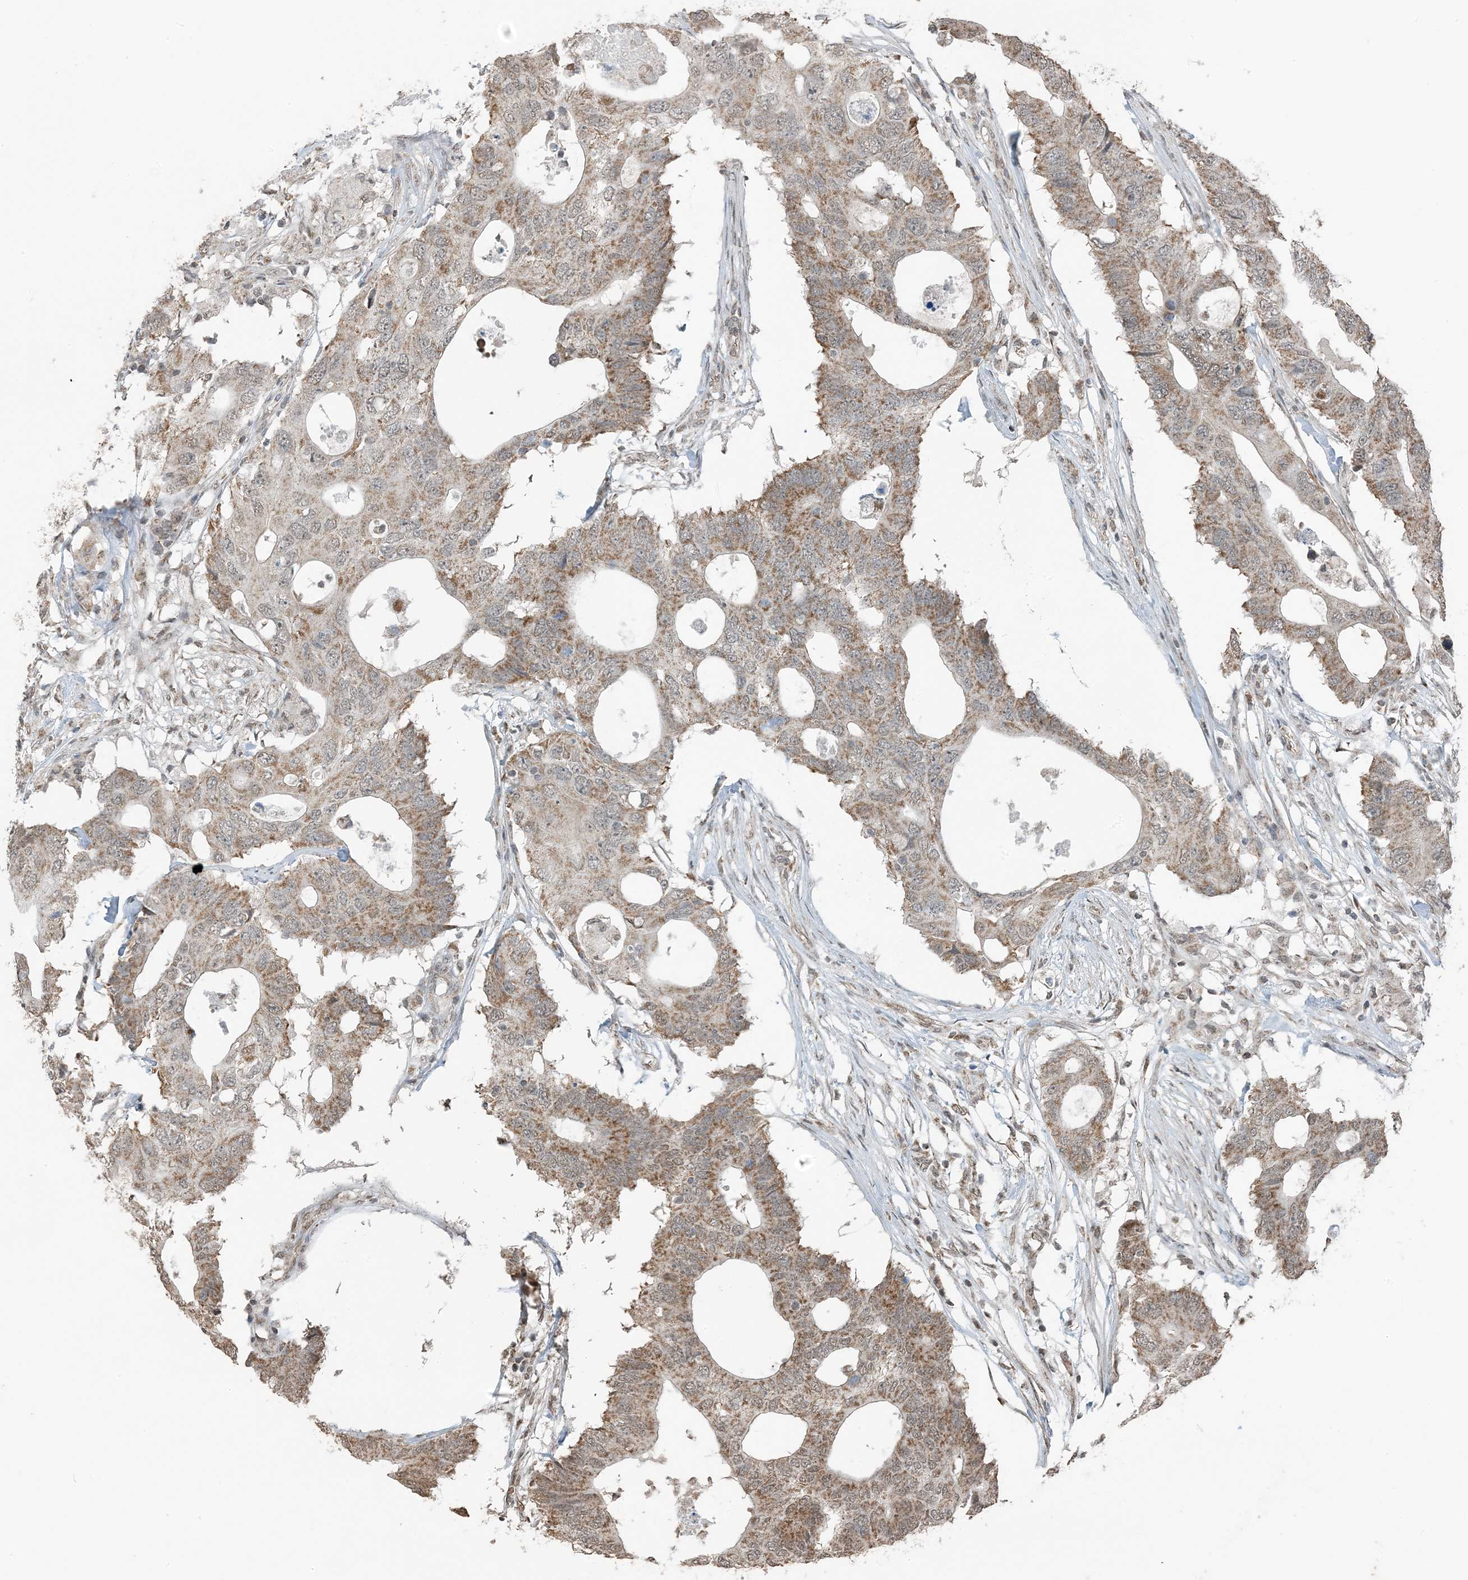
{"staining": {"intensity": "moderate", "quantity": ">75%", "location": "cytoplasmic/membranous"}, "tissue": "colorectal cancer", "cell_type": "Tumor cells", "image_type": "cancer", "snomed": [{"axis": "morphology", "description": "Adenocarcinoma, NOS"}, {"axis": "topography", "description": "Colon"}], "caption": "Immunohistochemistry (IHC) histopathology image of colorectal cancer (adenocarcinoma) stained for a protein (brown), which shows medium levels of moderate cytoplasmic/membranous staining in about >75% of tumor cells.", "gene": "PILRB", "patient": {"sex": "male", "age": 71}}